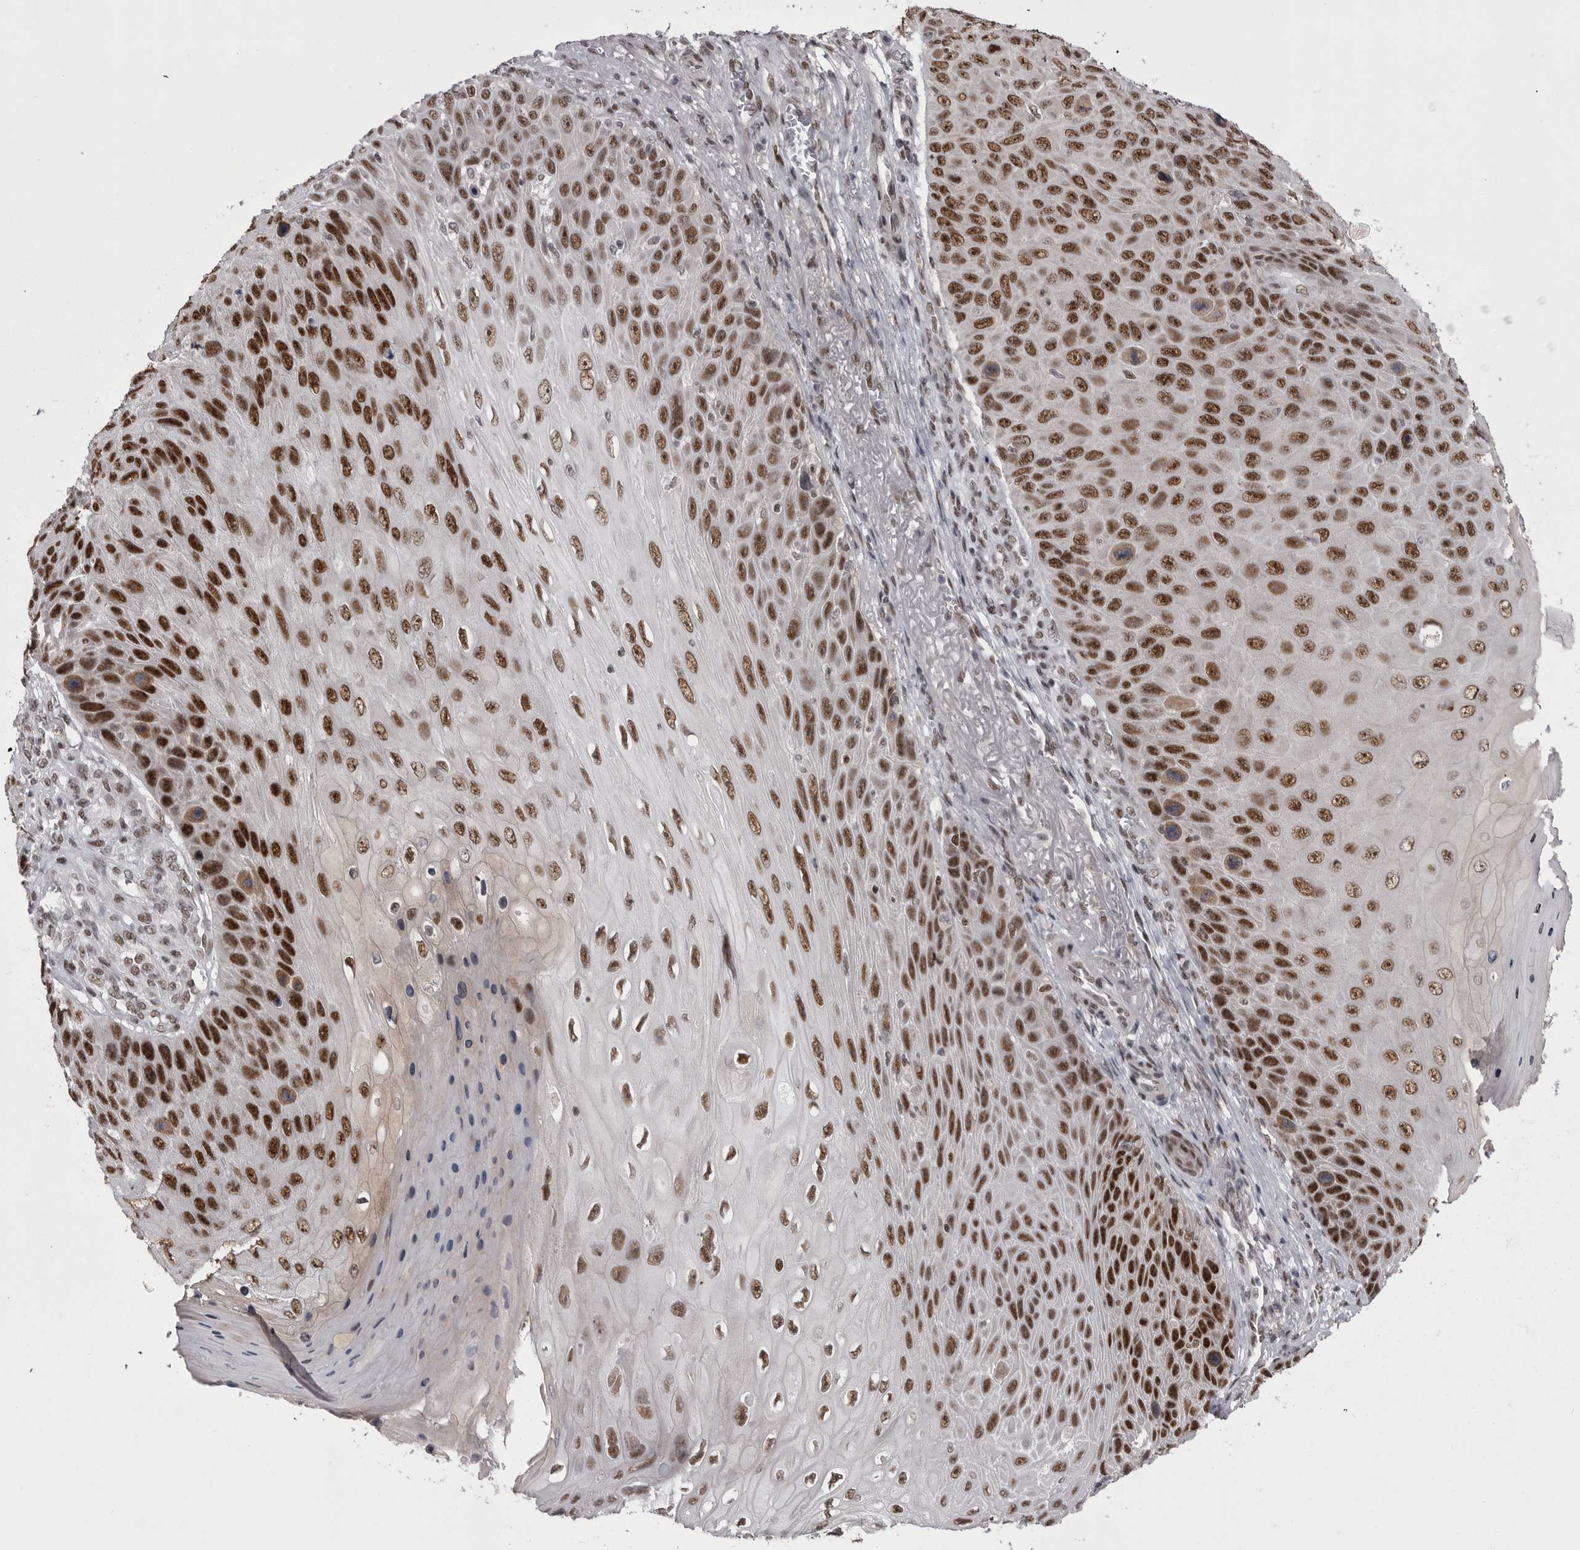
{"staining": {"intensity": "strong", "quantity": ">75%", "location": "nuclear"}, "tissue": "skin cancer", "cell_type": "Tumor cells", "image_type": "cancer", "snomed": [{"axis": "morphology", "description": "Squamous cell carcinoma, NOS"}, {"axis": "topography", "description": "Skin"}], "caption": "This image demonstrates IHC staining of human skin squamous cell carcinoma, with high strong nuclear positivity in about >75% of tumor cells.", "gene": "MEPCE", "patient": {"sex": "female", "age": 88}}